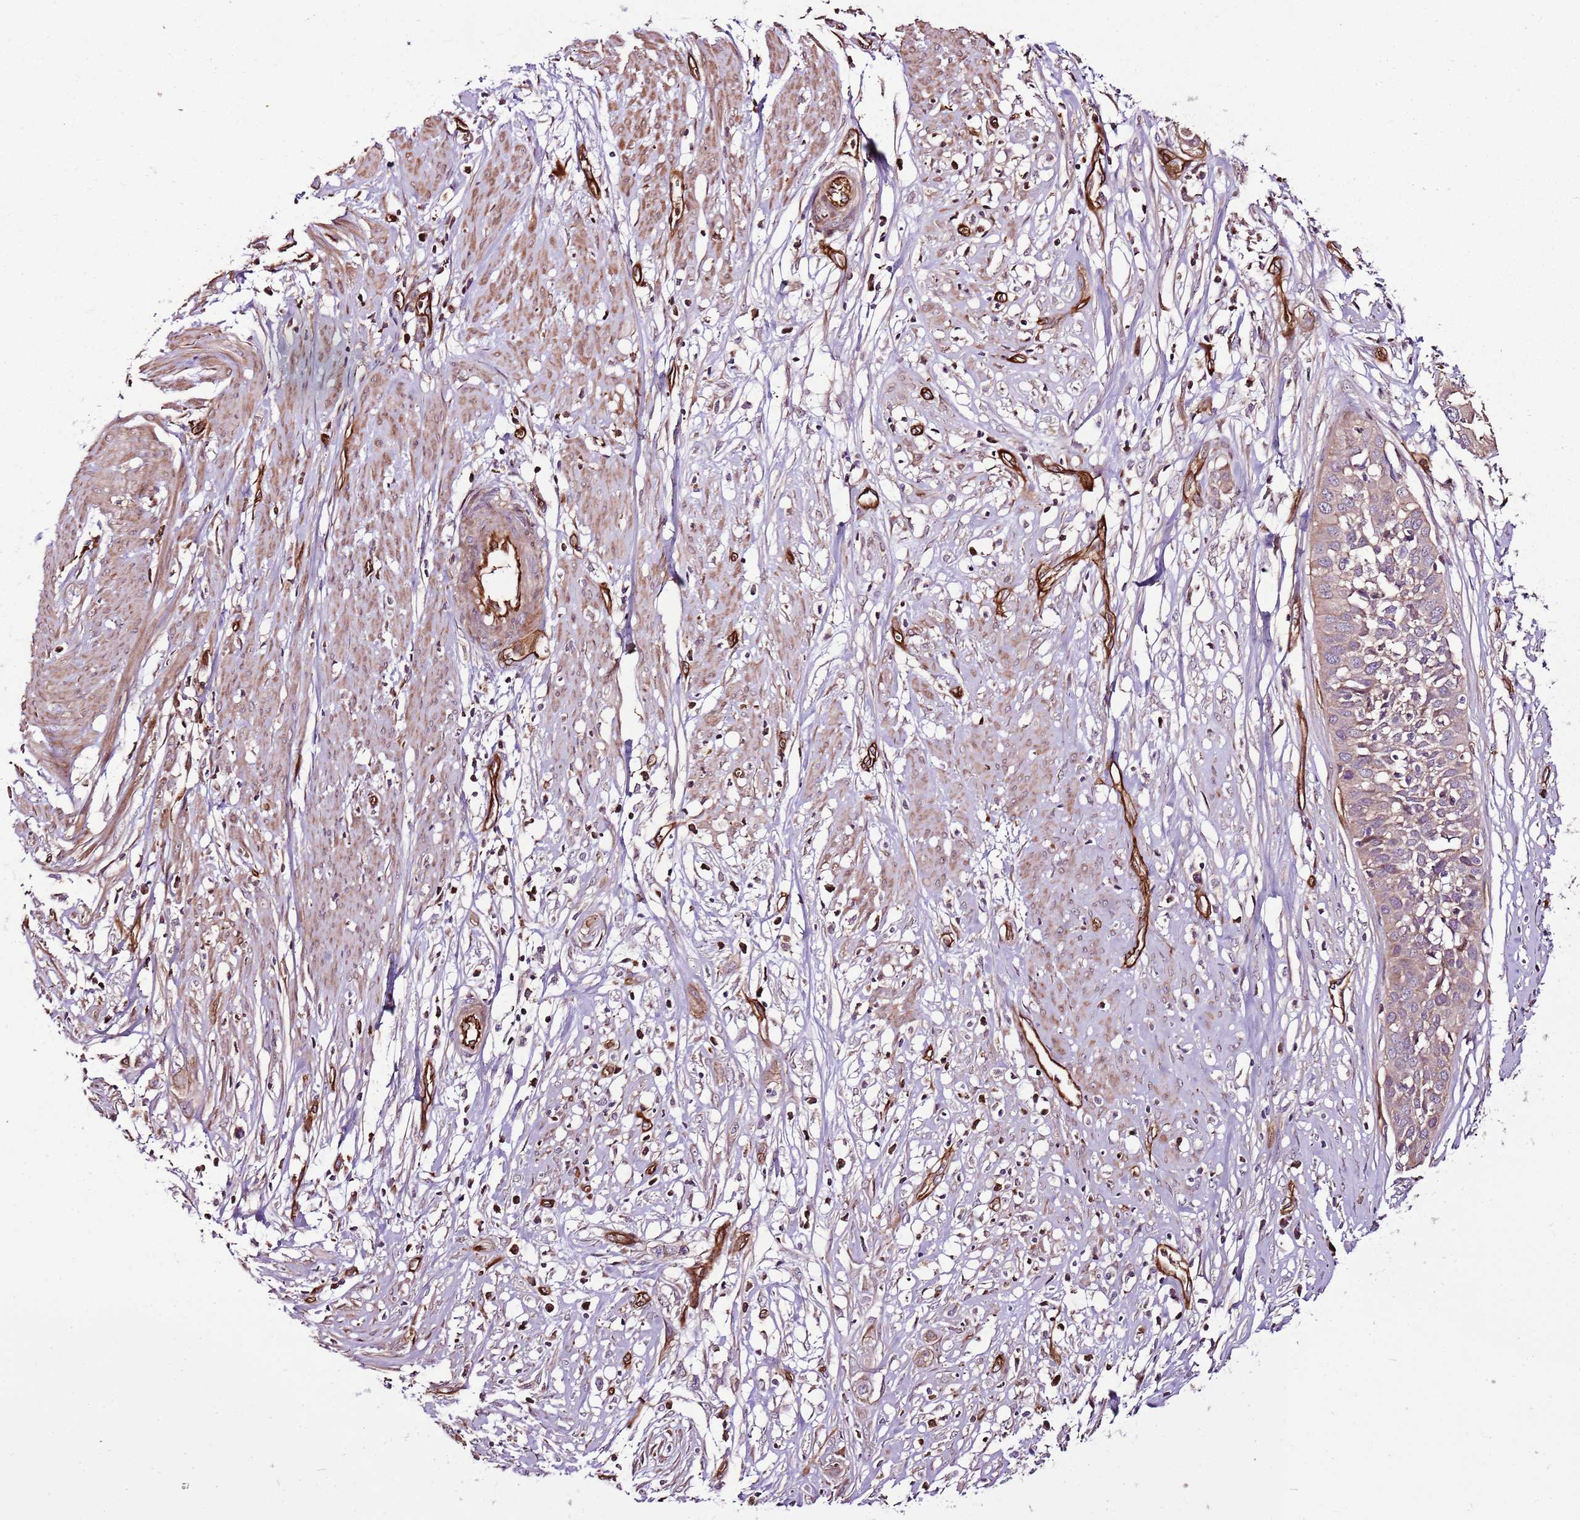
{"staining": {"intensity": "weak", "quantity": "25%-75%", "location": "cytoplasmic/membranous,nuclear"}, "tissue": "cervical cancer", "cell_type": "Tumor cells", "image_type": "cancer", "snomed": [{"axis": "morphology", "description": "Squamous cell carcinoma, NOS"}, {"axis": "topography", "description": "Cervix"}], "caption": "A high-resolution histopathology image shows IHC staining of cervical cancer (squamous cell carcinoma), which shows weak cytoplasmic/membranous and nuclear expression in about 25%-75% of tumor cells. (DAB (3,3'-diaminobenzidine) IHC with brightfield microscopy, high magnification).", "gene": "ZNF827", "patient": {"sex": "female", "age": 34}}